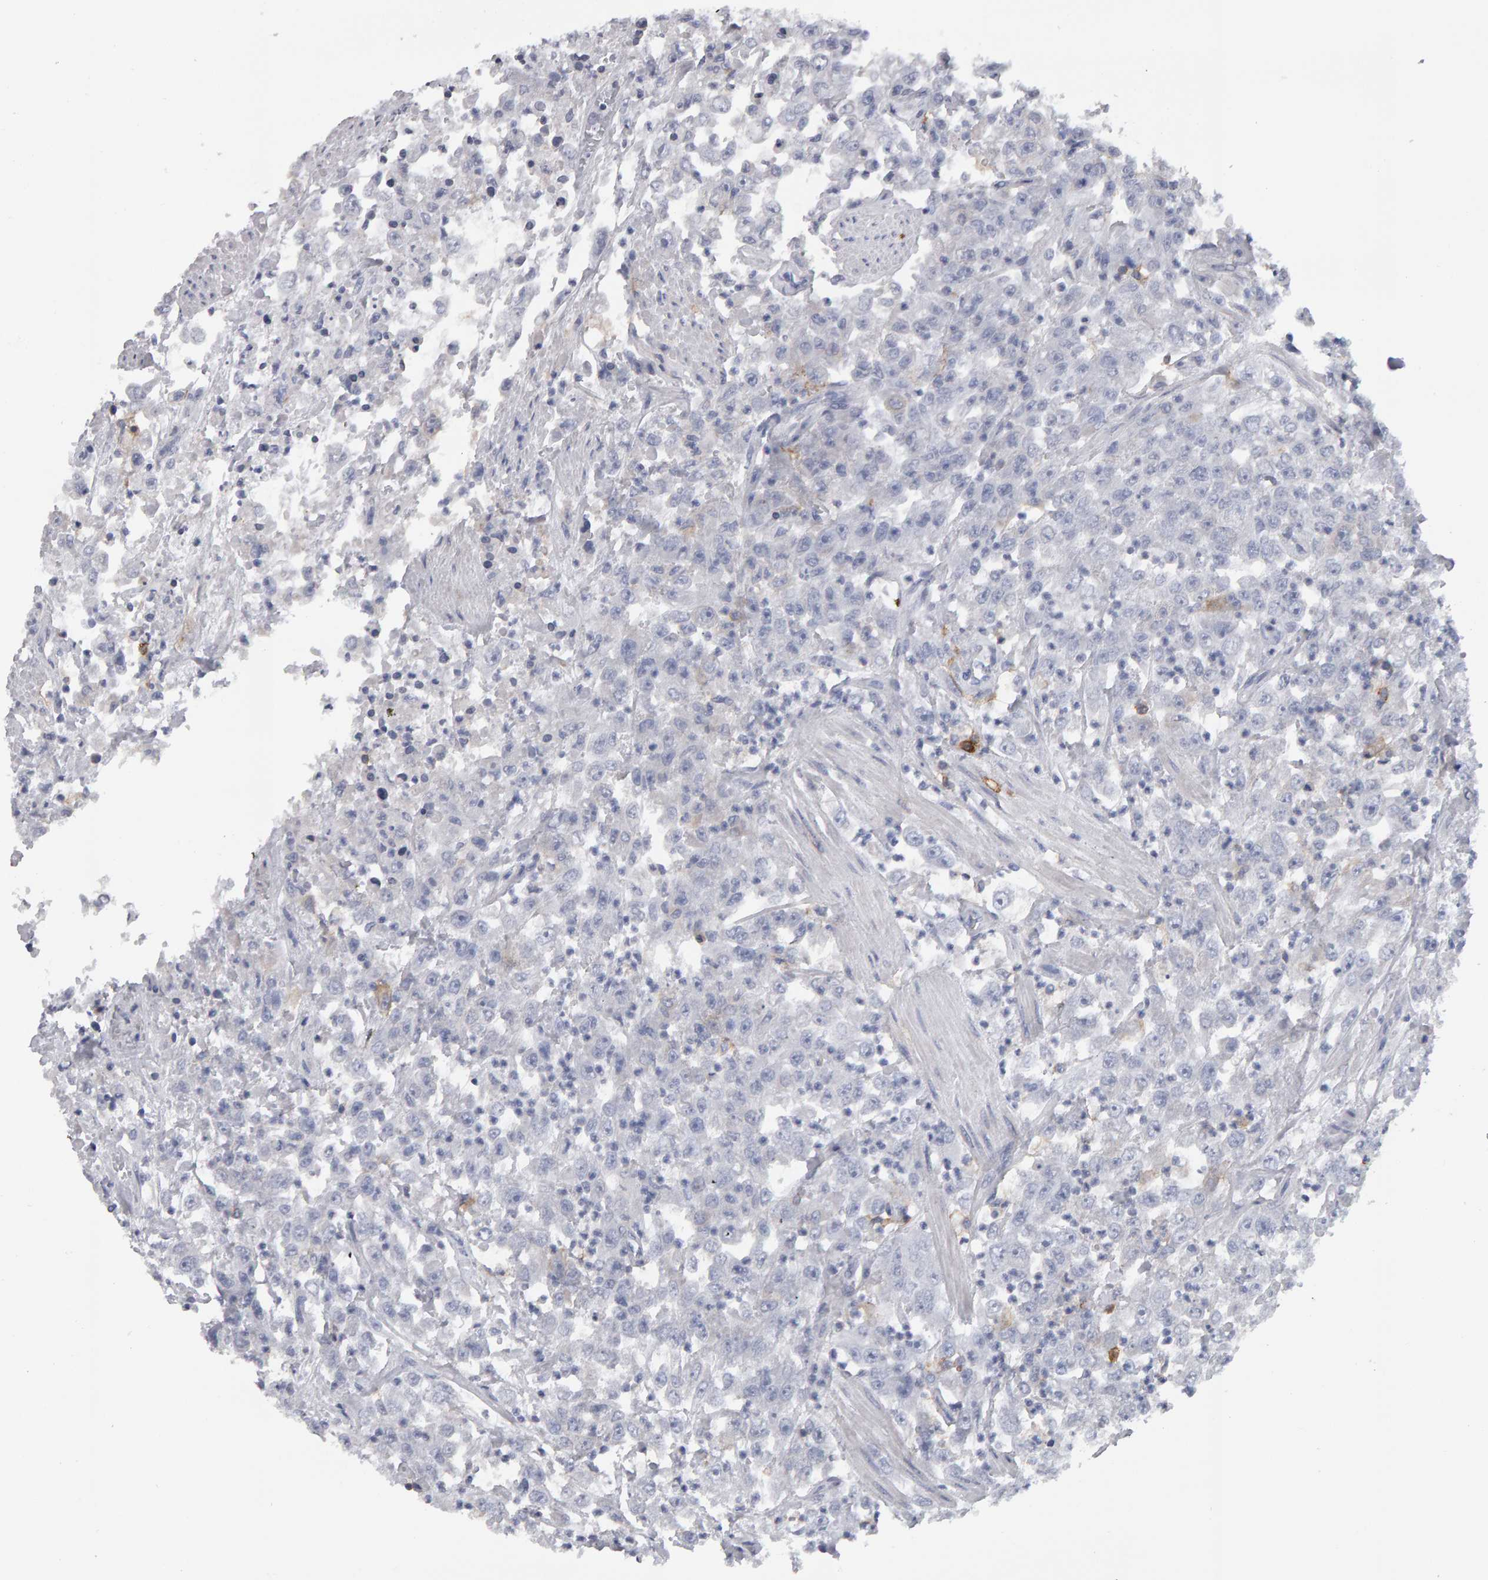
{"staining": {"intensity": "negative", "quantity": "none", "location": "none"}, "tissue": "urothelial cancer", "cell_type": "Tumor cells", "image_type": "cancer", "snomed": [{"axis": "morphology", "description": "Urothelial carcinoma, High grade"}, {"axis": "topography", "description": "Urinary bladder"}], "caption": "Tumor cells are negative for protein expression in human urothelial cancer.", "gene": "CD38", "patient": {"sex": "male", "age": 46}}